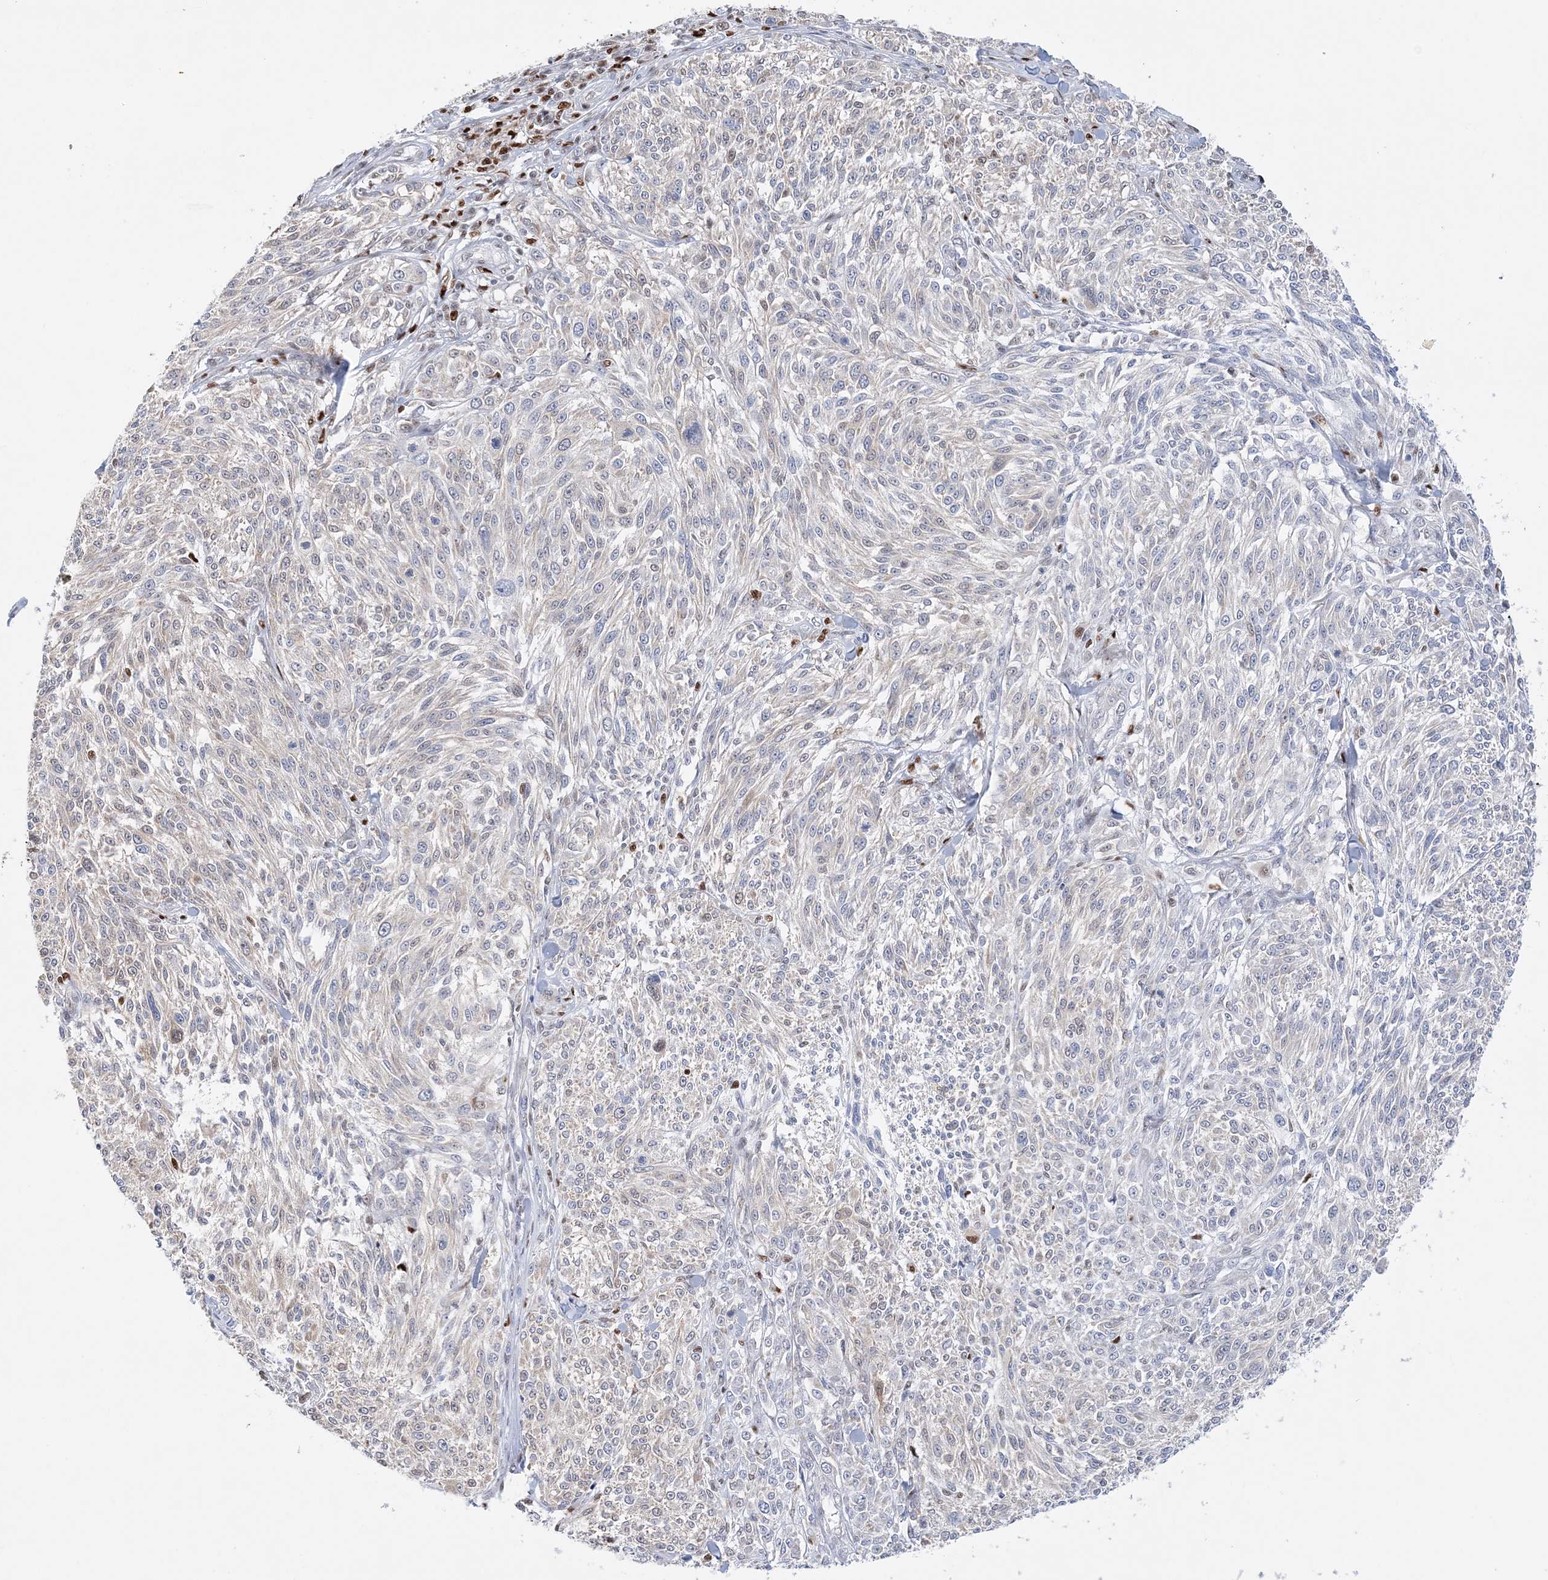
{"staining": {"intensity": "moderate", "quantity": "<25%", "location": "nuclear"}, "tissue": "melanoma", "cell_type": "Tumor cells", "image_type": "cancer", "snomed": [{"axis": "morphology", "description": "Malignant melanoma, NOS"}, {"axis": "topography", "description": "Skin of trunk"}], "caption": "Melanoma stained for a protein reveals moderate nuclear positivity in tumor cells. The staining is performed using DAB (3,3'-diaminobenzidine) brown chromogen to label protein expression. The nuclei are counter-stained blue using hematoxylin.", "gene": "NIT2", "patient": {"sex": "male", "age": 71}}